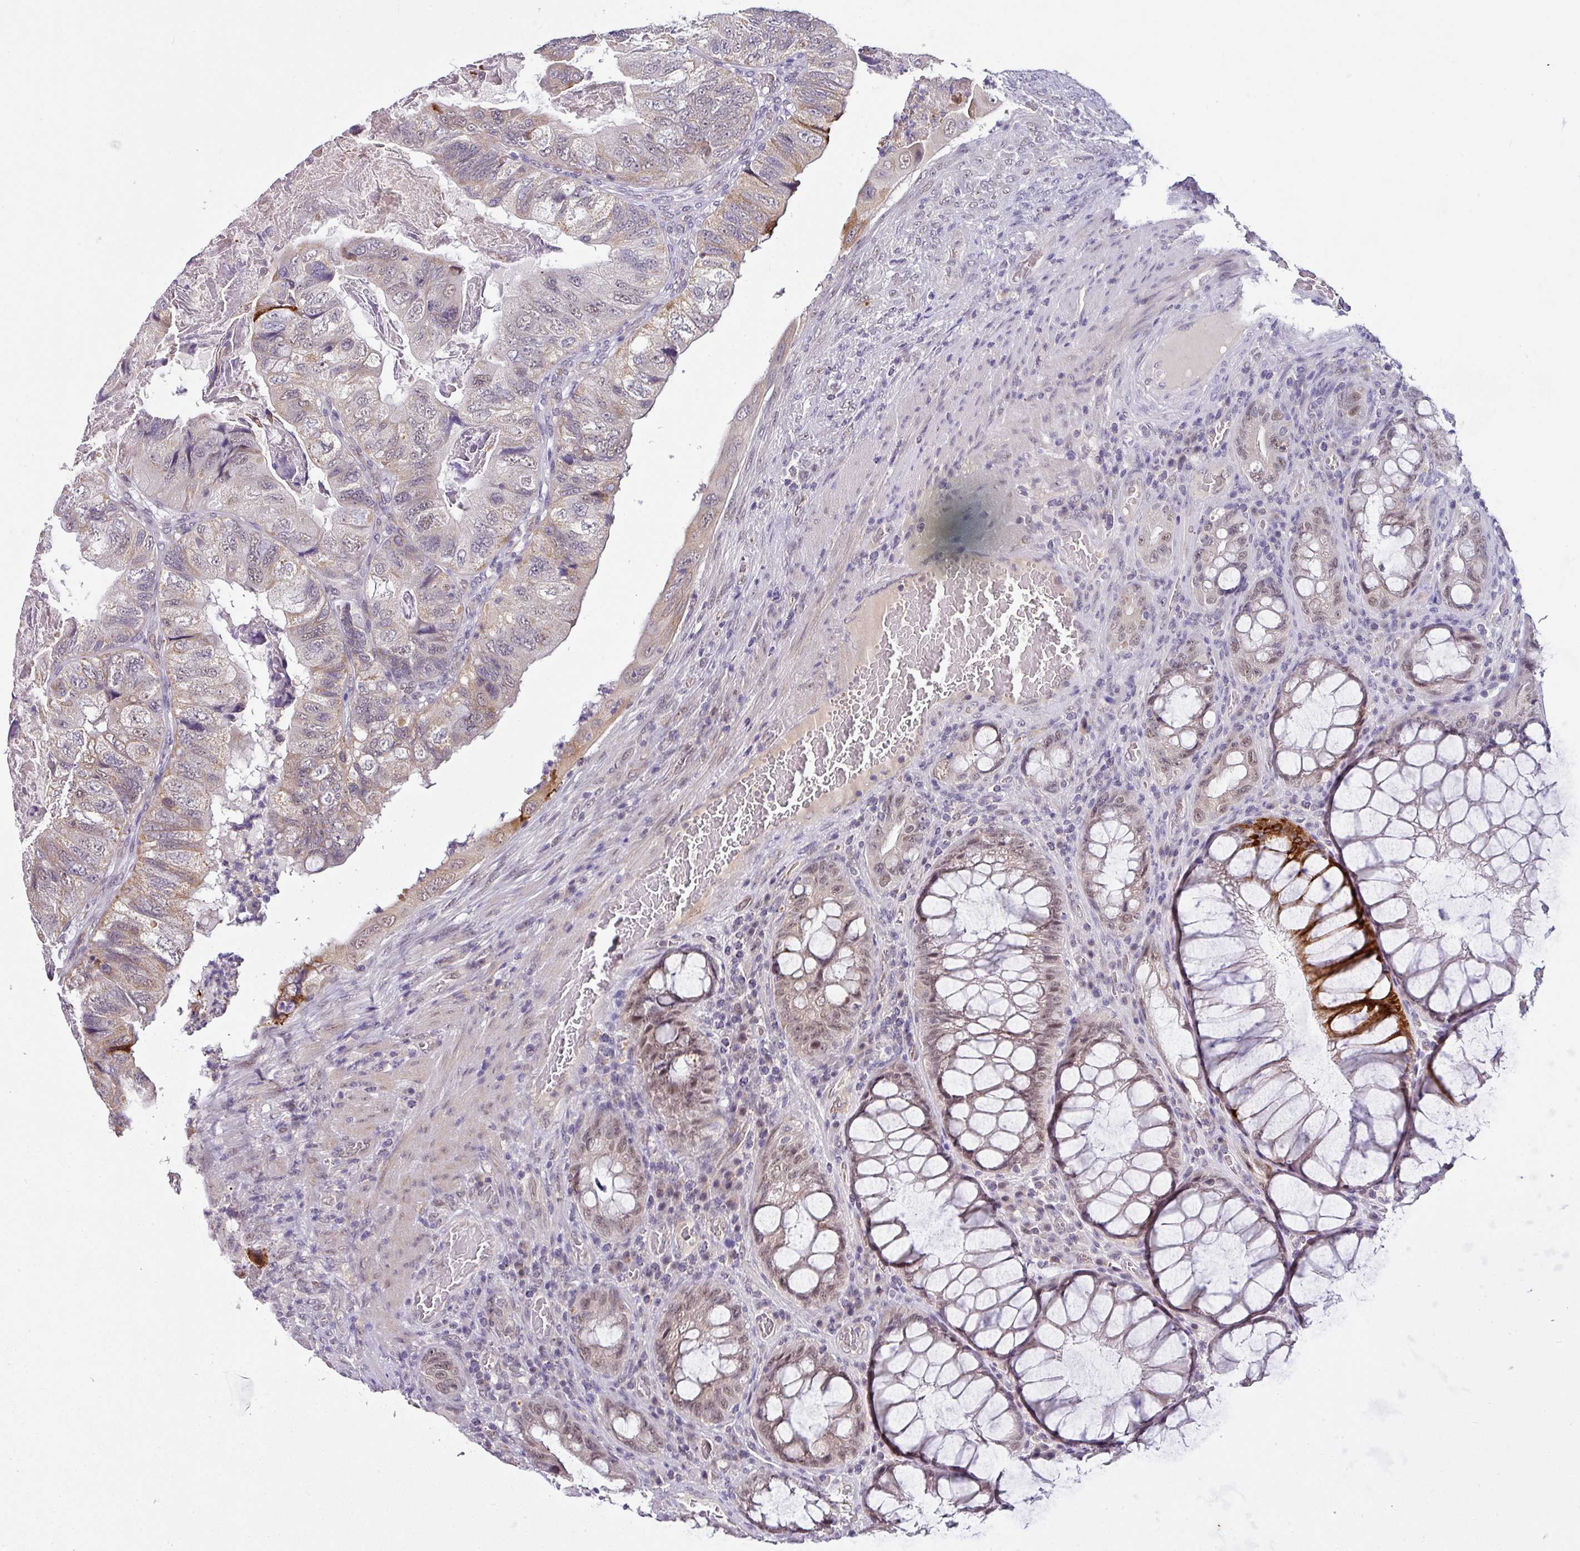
{"staining": {"intensity": "moderate", "quantity": "<25%", "location": "cytoplasmic/membranous,nuclear"}, "tissue": "colorectal cancer", "cell_type": "Tumor cells", "image_type": "cancer", "snomed": [{"axis": "morphology", "description": "Adenocarcinoma, NOS"}, {"axis": "topography", "description": "Rectum"}], "caption": "A brown stain labels moderate cytoplasmic/membranous and nuclear staining of a protein in colorectal cancer tumor cells.", "gene": "NAPSA", "patient": {"sex": "male", "age": 63}}